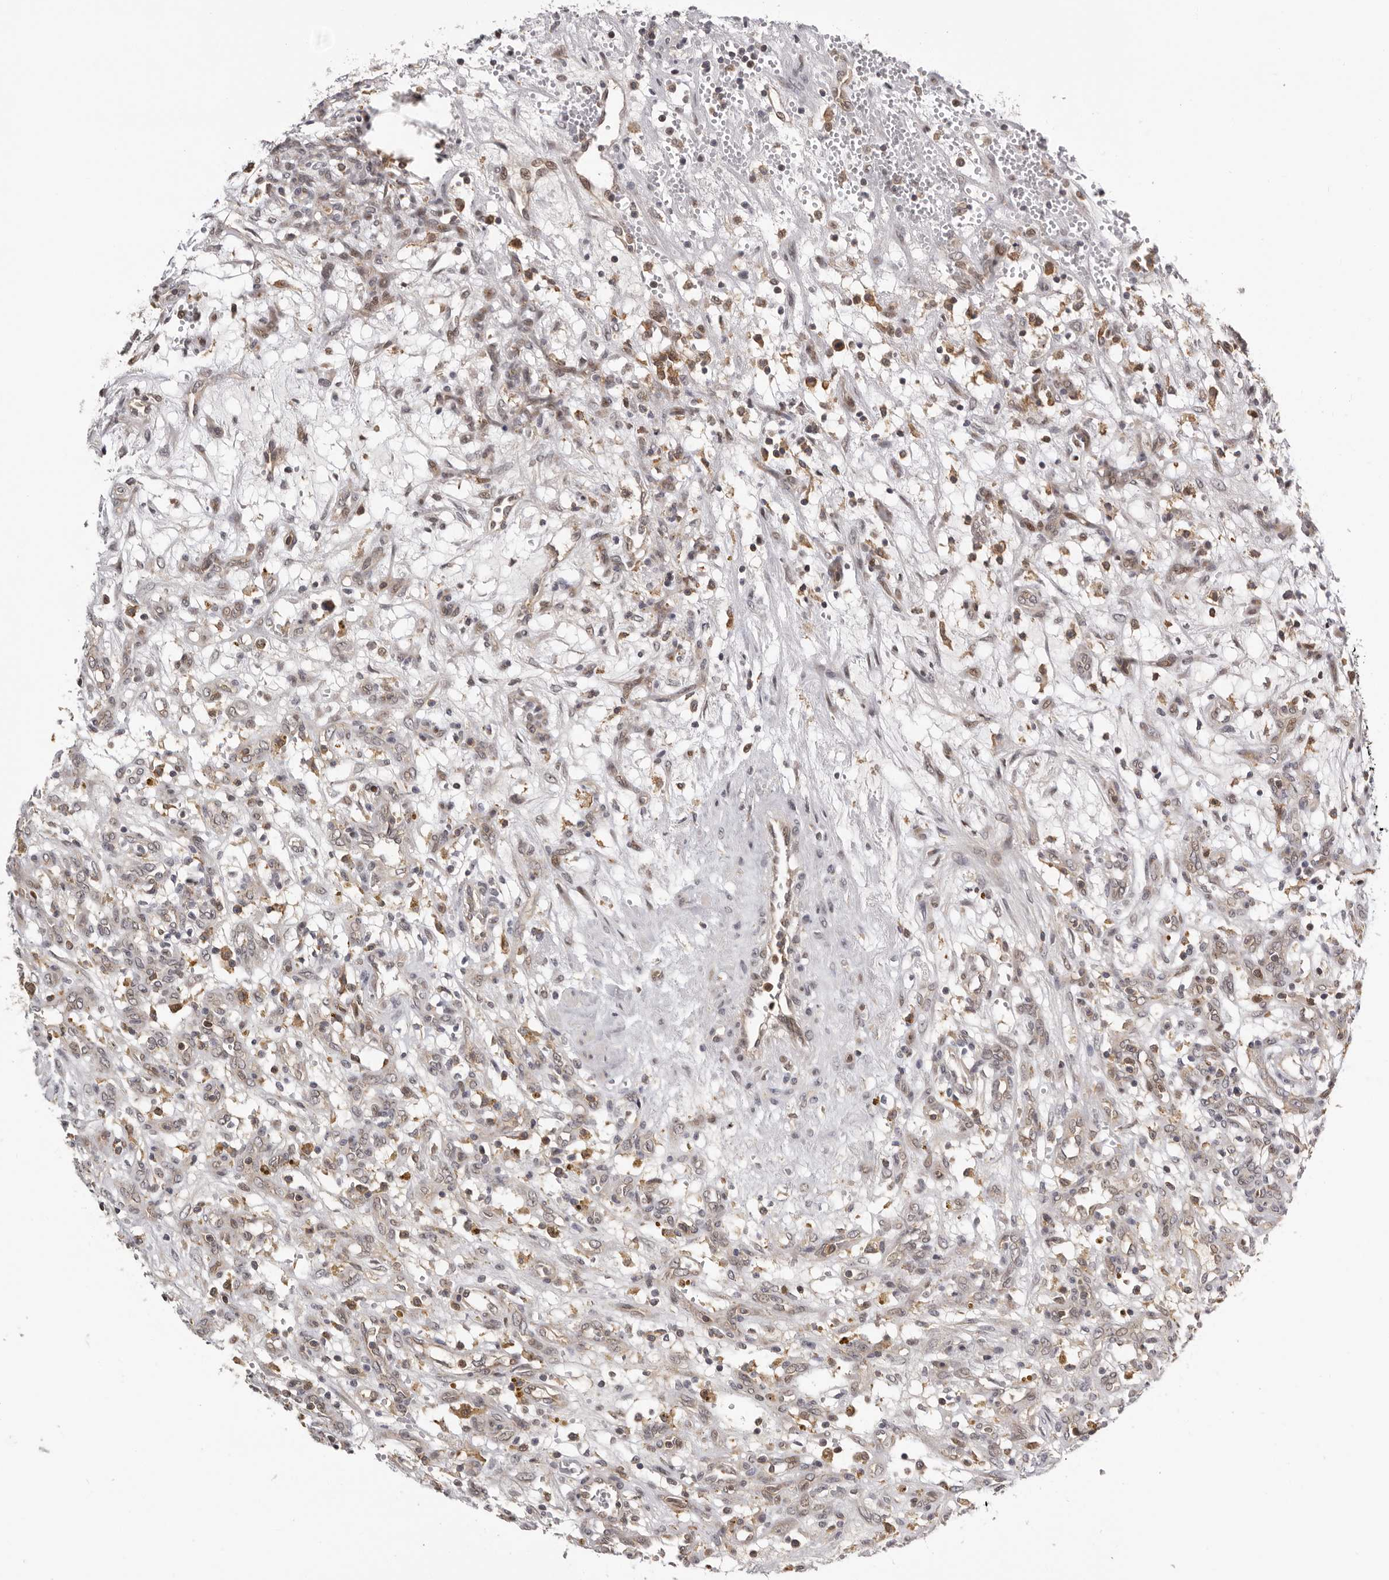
{"staining": {"intensity": "negative", "quantity": "none", "location": "none"}, "tissue": "renal cancer", "cell_type": "Tumor cells", "image_type": "cancer", "snomed": [{"axis": "morphology", "description": "Adenocarcinoma, NOS"}, {"axis": "topography", "description": "Kidney"}], "caption": "The photomicrograph demonstrates no significant staining in tumor cells of renal cancer.", "gene": "KIF2B", "patient": {"sex": "female", "age": 57}}